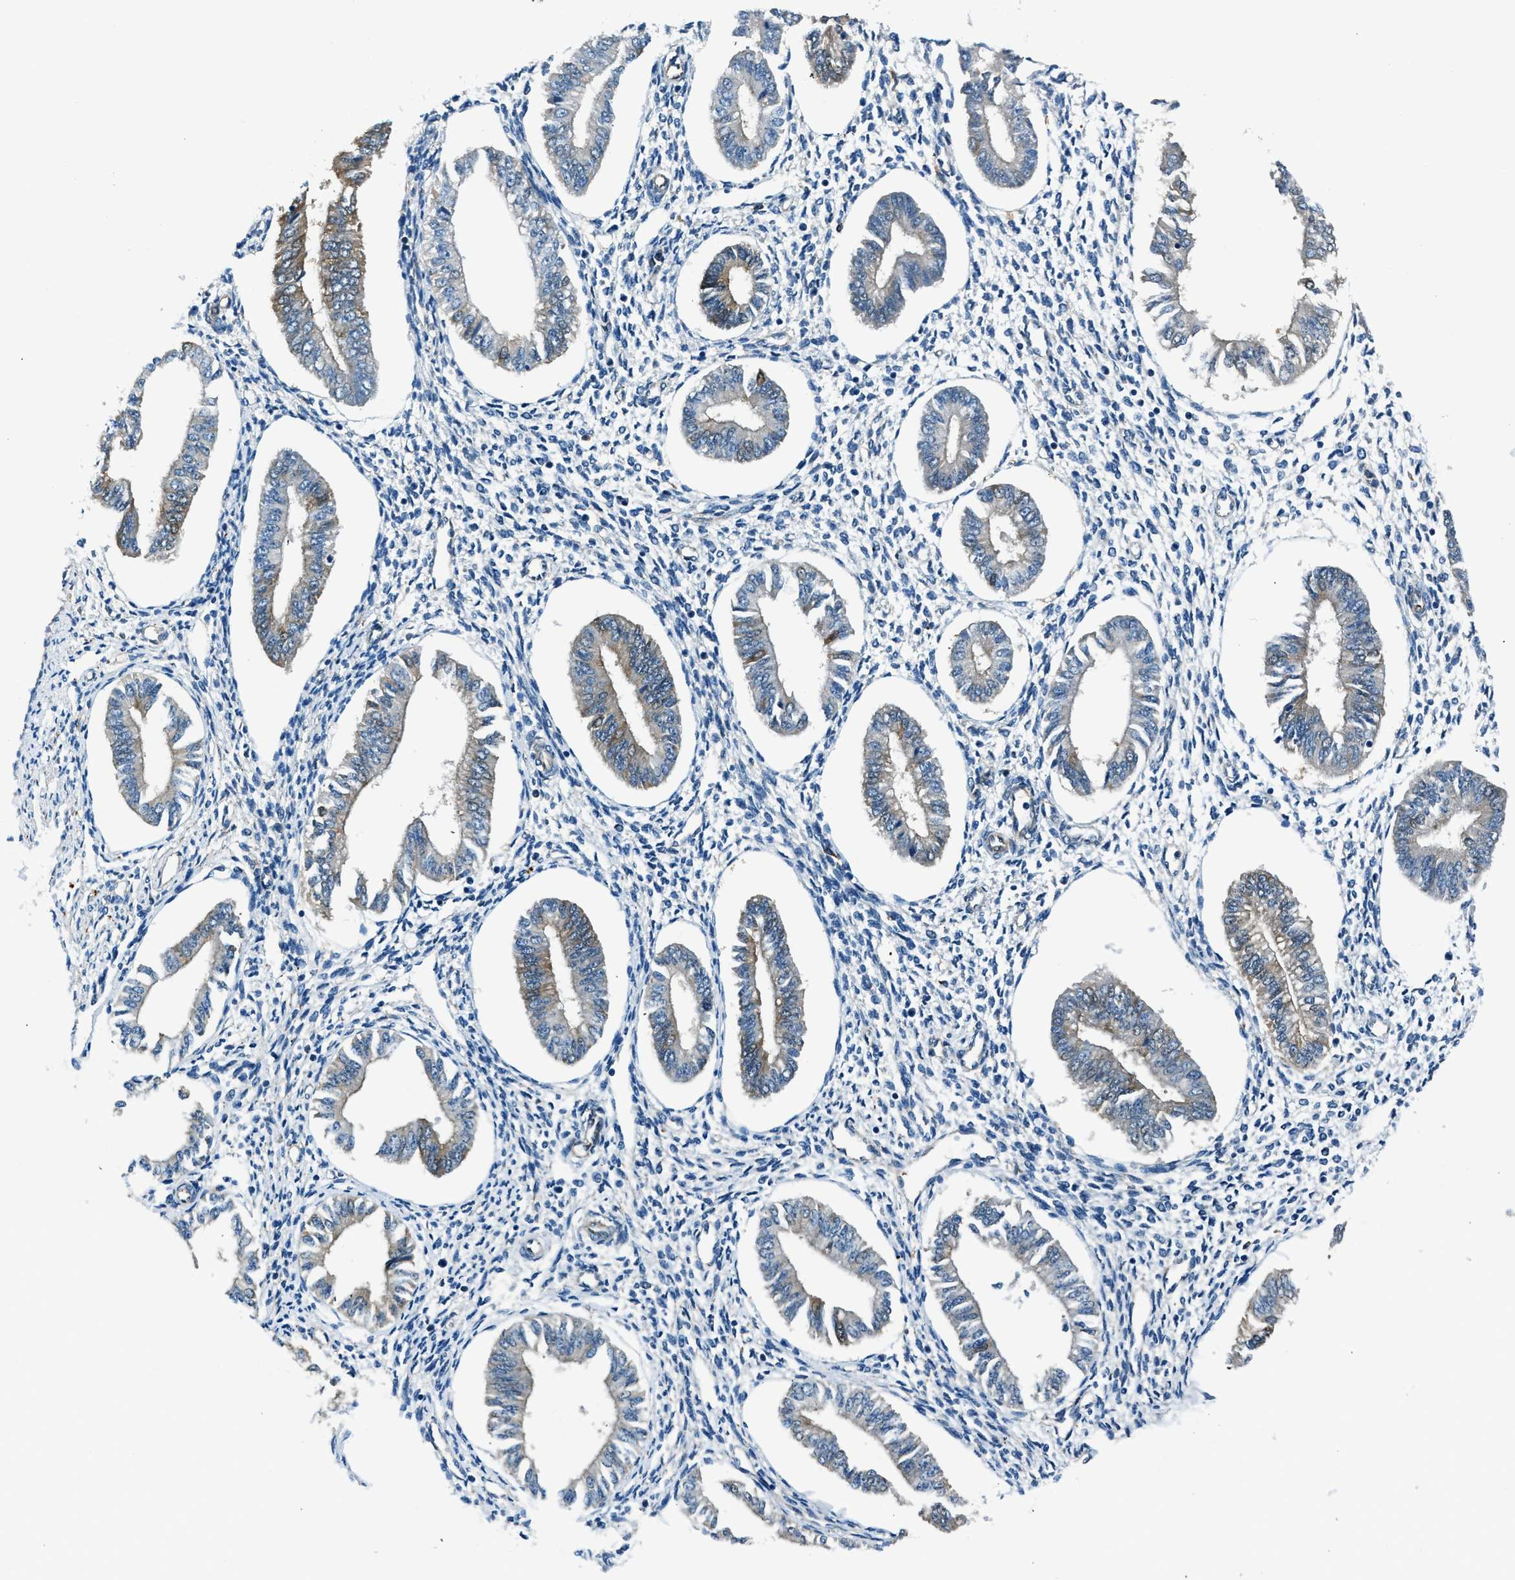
{"staining": {"intensity": "negative", "quantity": "none", "location": "none"}, "tissue": "endometrium", "cell_type": "Cells in endometrial stroma", "image_type": "normal", "snomed": [{"axis": "morphology", "description": "Normal tissue, NOS"}, {"axis": "topography", "description": "Endometrium"}], "caption": "Immunohistochemistry (IHC) micrograph of unremarkable endometrium: endometrium stained with DAB displays no significant protein expression in cells in endometrial stroma.", "gene": "SLC19A2", "patient": {"sex": "female", "age": 50}}